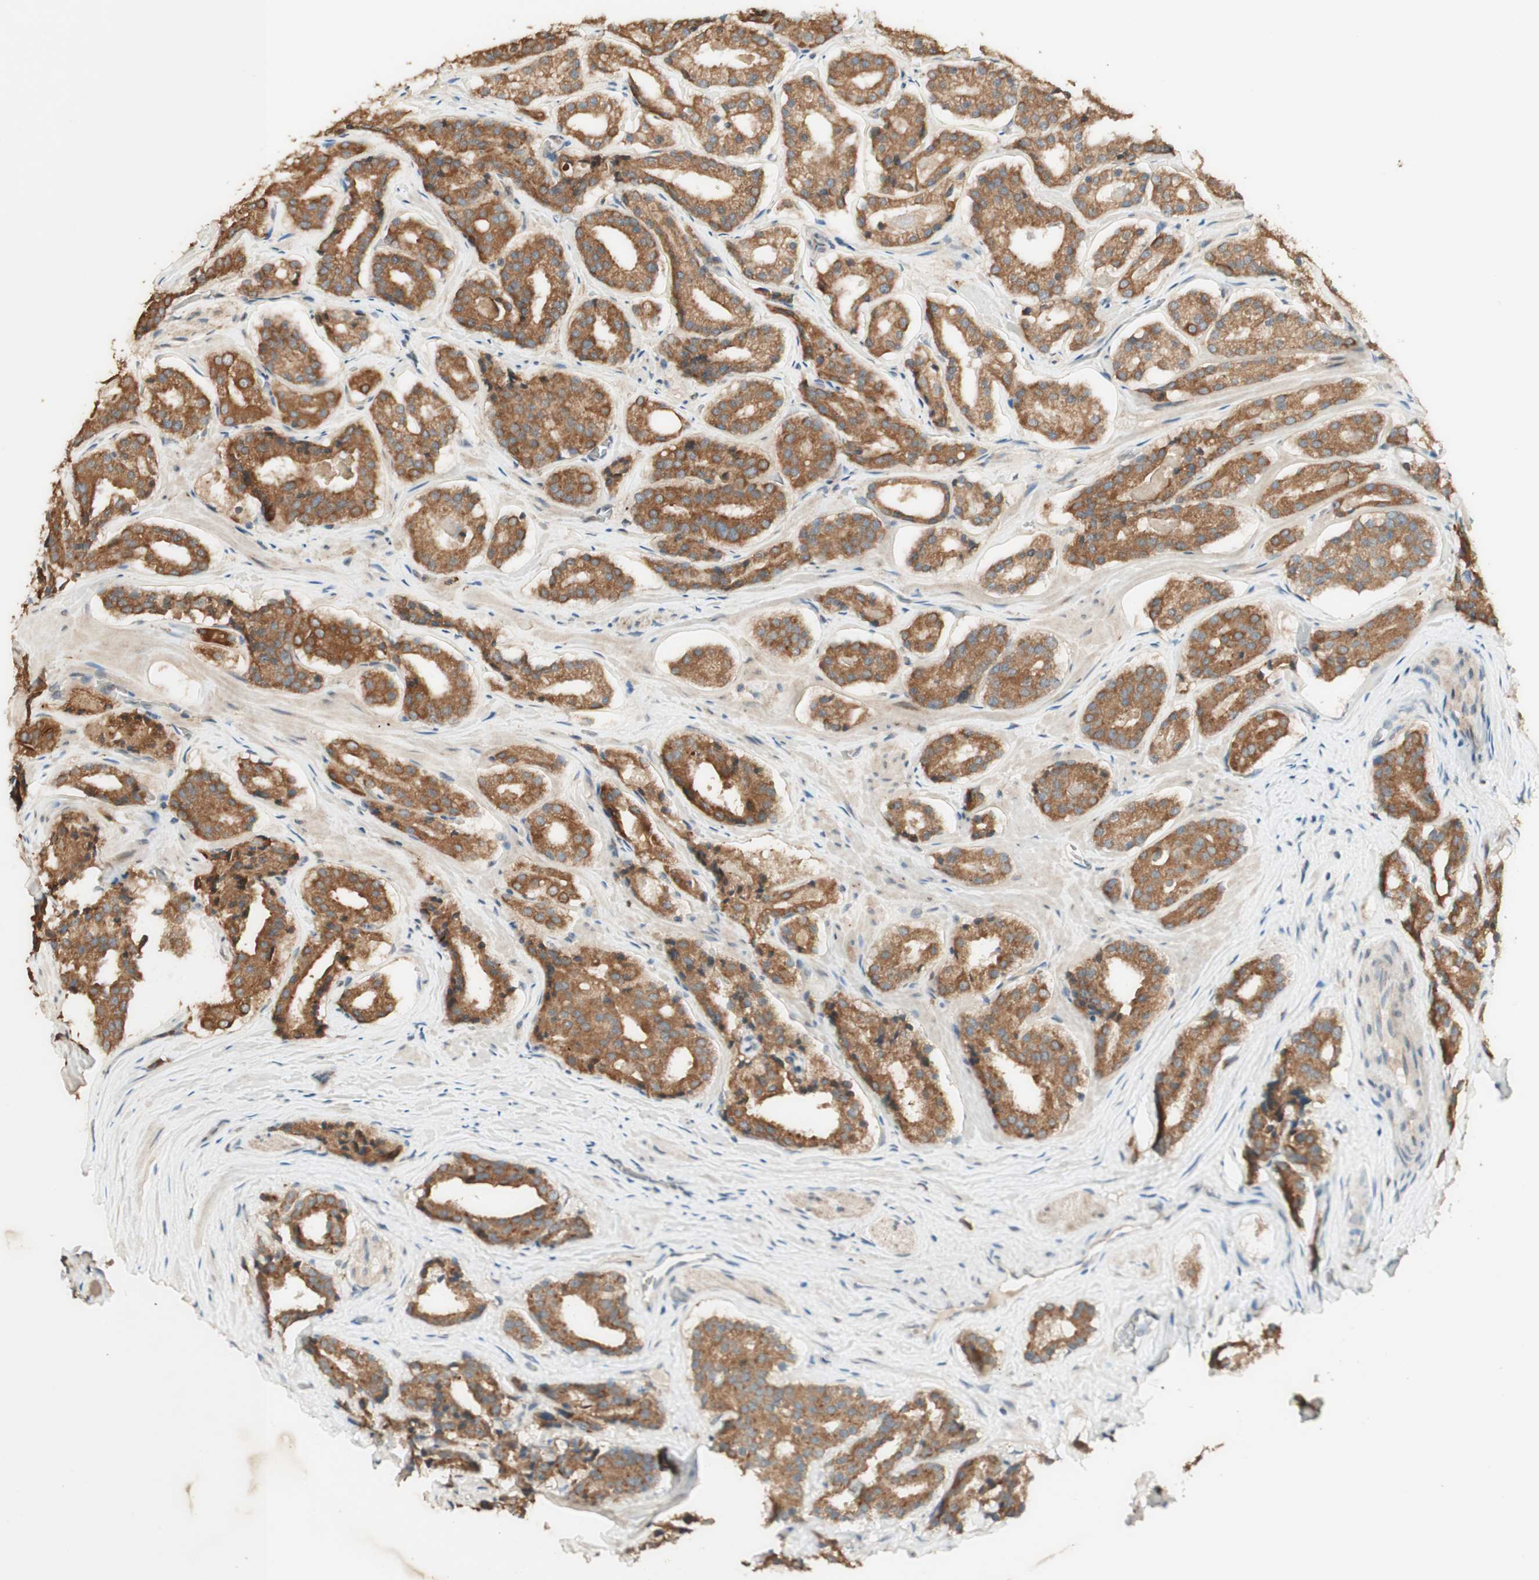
{"staining": {"intensity": "moderate", "quantity": ">75%", "location": "cytoplasmic/membranous"}, "tissue": "prostate cancer", "cell_type": "Tumor cells", "image_type": "cancer", "snomed": [{"axis": "morphology", "description": "Adenocarcinoma, High grade"}, {"axis": "topography", "description": "Prostate"}], "caption": "Human prostate cancer stained with a brown dye reveals moderate cytoplasmic/membranous positive positivity in approximately >75% of tumor cells.", "gene": "CLCN2", "patient": {"sex": "male", "age": 60}}